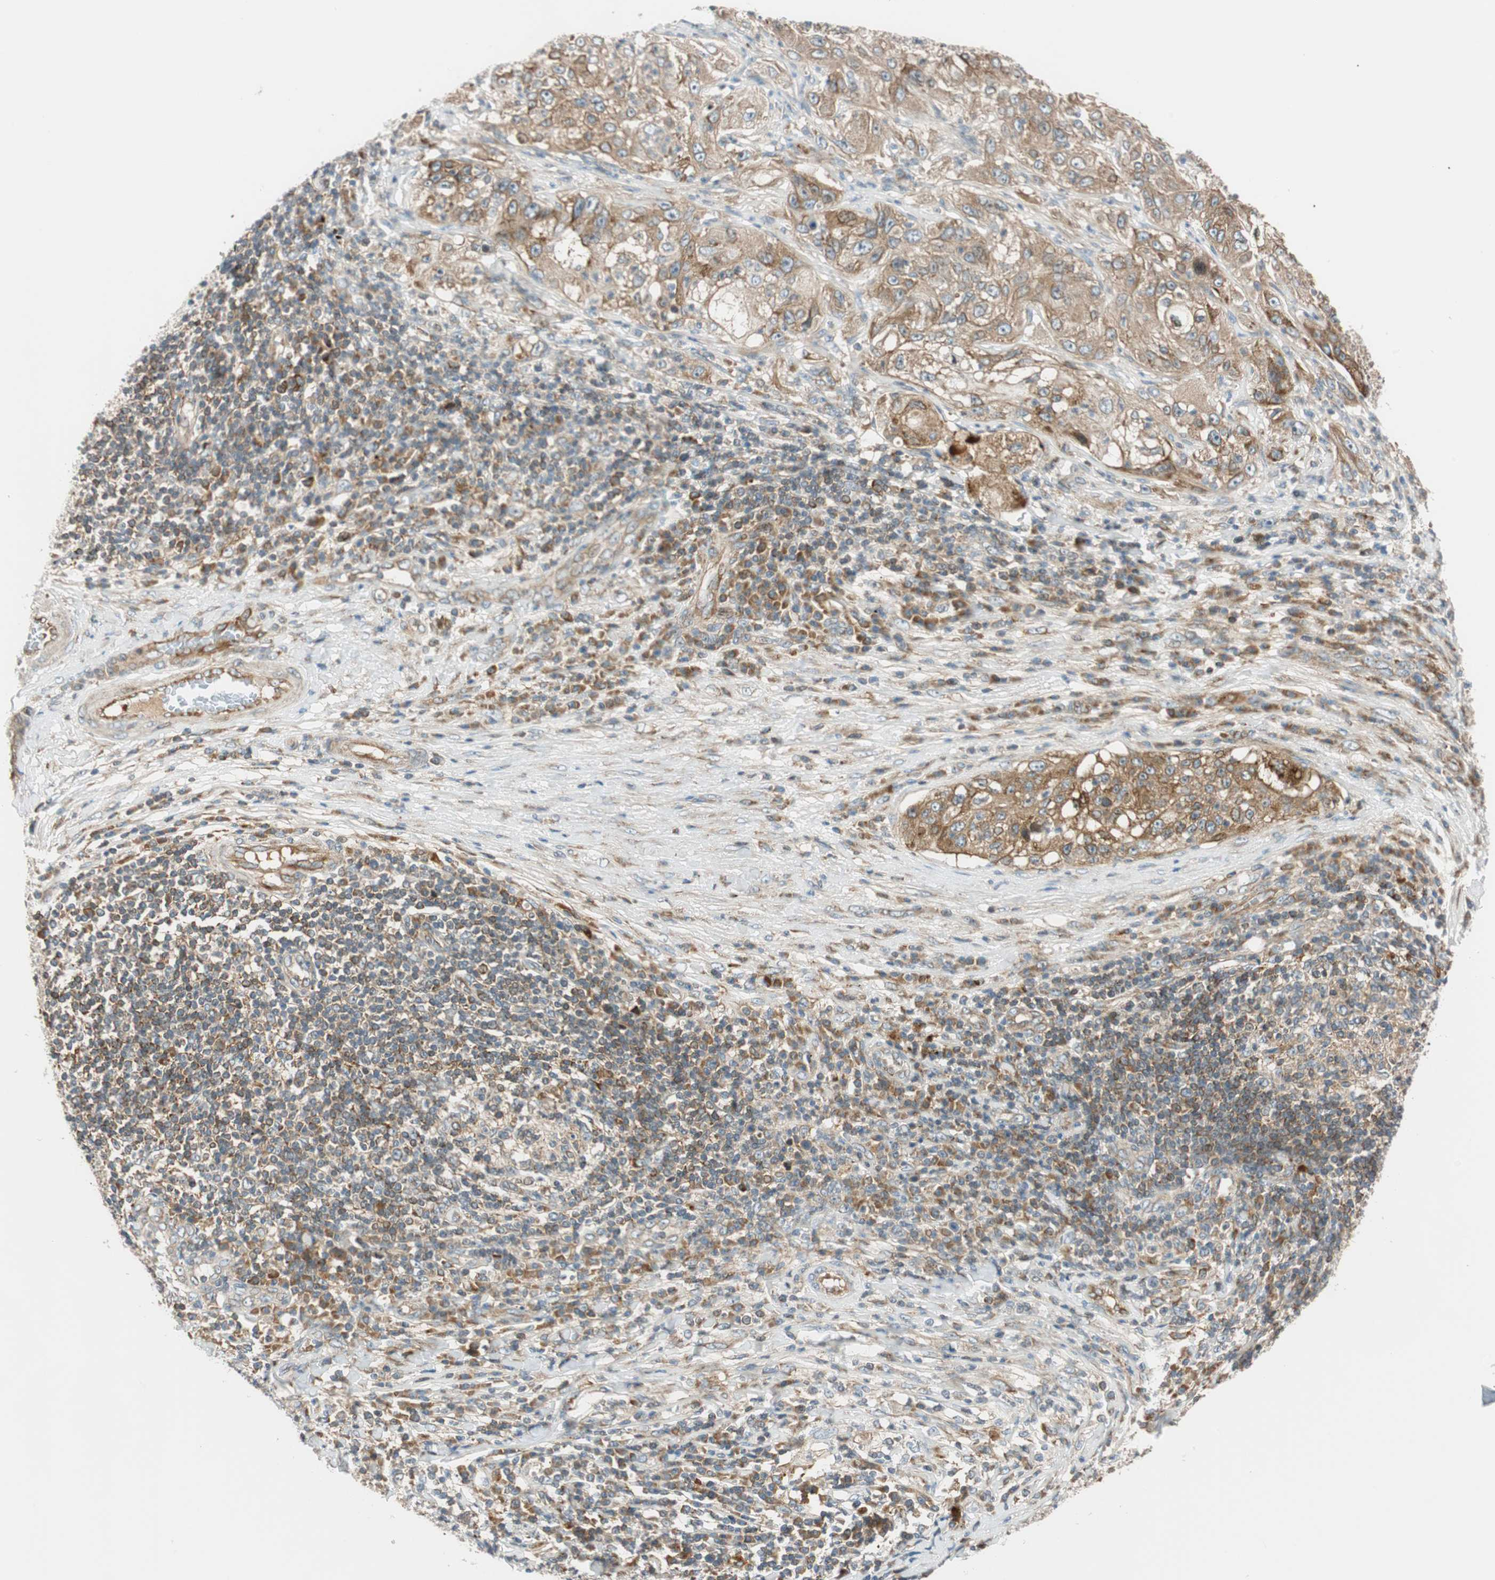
{"staining": {"intensity": "moderate", "quantity": ">75%", "location": "cytoplasmic/membranous"}, "tissue": "lung cancer", "cell_type": "Tumor cells", "image_type": "cancer", "snomed": [{"axis": "morphology", "description": "Inflammation, NOS"}, {"axis": "morphology", "description": "Squamous cell carcinoma, NOS"}, {"axis": "topography", "description": "Lymph node"}, {"axis": "topography", "description": "Soft tissue"}, {"axis": "topography", "description": "Lung"}], "caption": "There is medium levels of moderate cytoplasmic/membranous expression in tumor cells of squamous cell carcinoma (lung), as demonstrated by immunohistochemical staining (brown color).", "gene": "ABI1", "patient": {"sex": "male", "age": 66}}